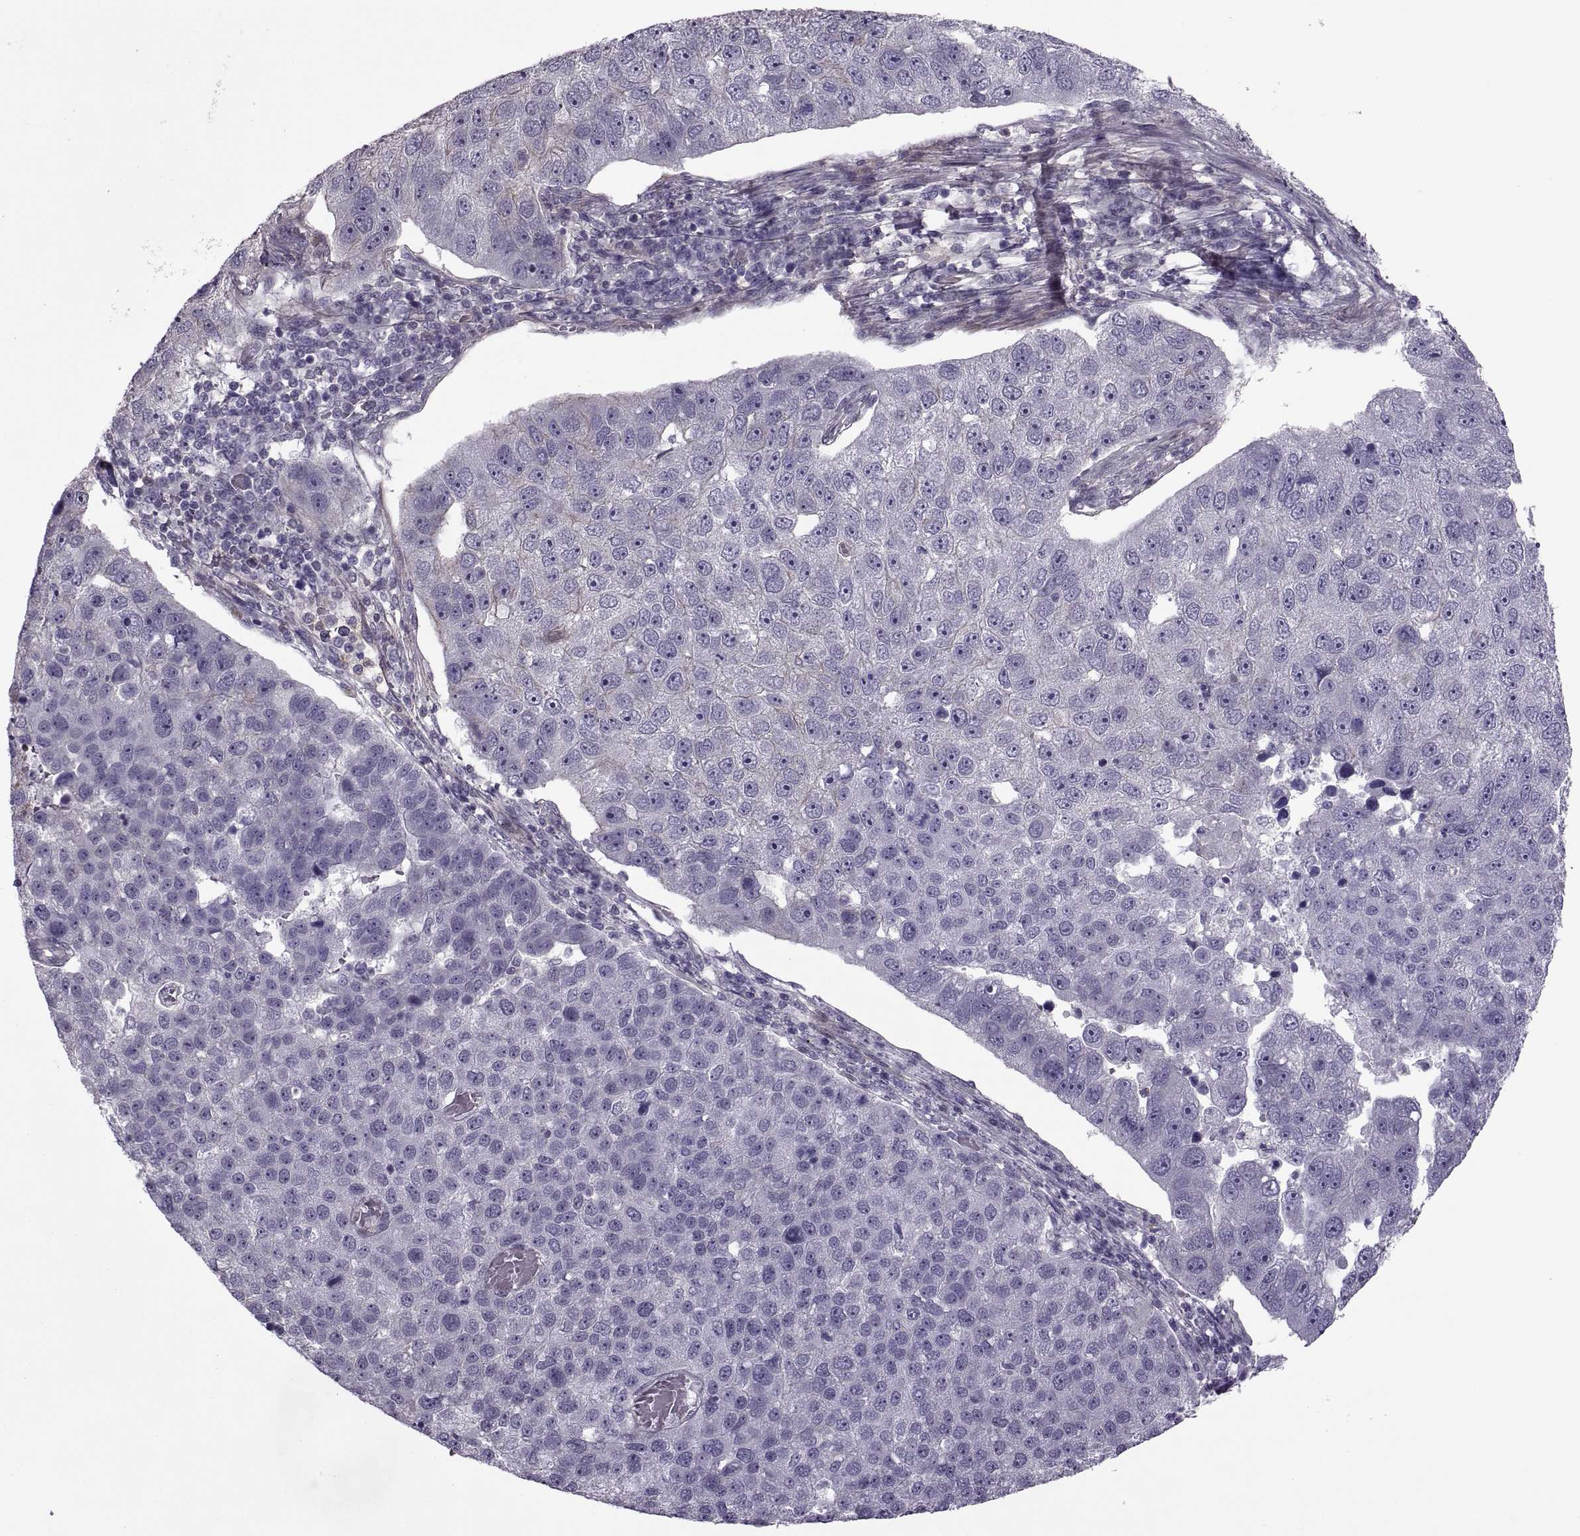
{"staining": {"intensity": "negative", "quantity": "none", "location": "none"}, "tissue": "pancreatic cancer", "cell_type": "Tumor cells", "image_type": "cancer", "snomed": [{"axis": "morphology", "description": "Adenocarcinoma, NOS"}, {"axis": "topography", "description": "Pancreas"}], "caption": "Immunohistochemical staining of pancreatic adenocarcinoma displays no significant expression in tumor cells.", "gene": "ODF3", "patient": {"sex": "female", "age": 61}}